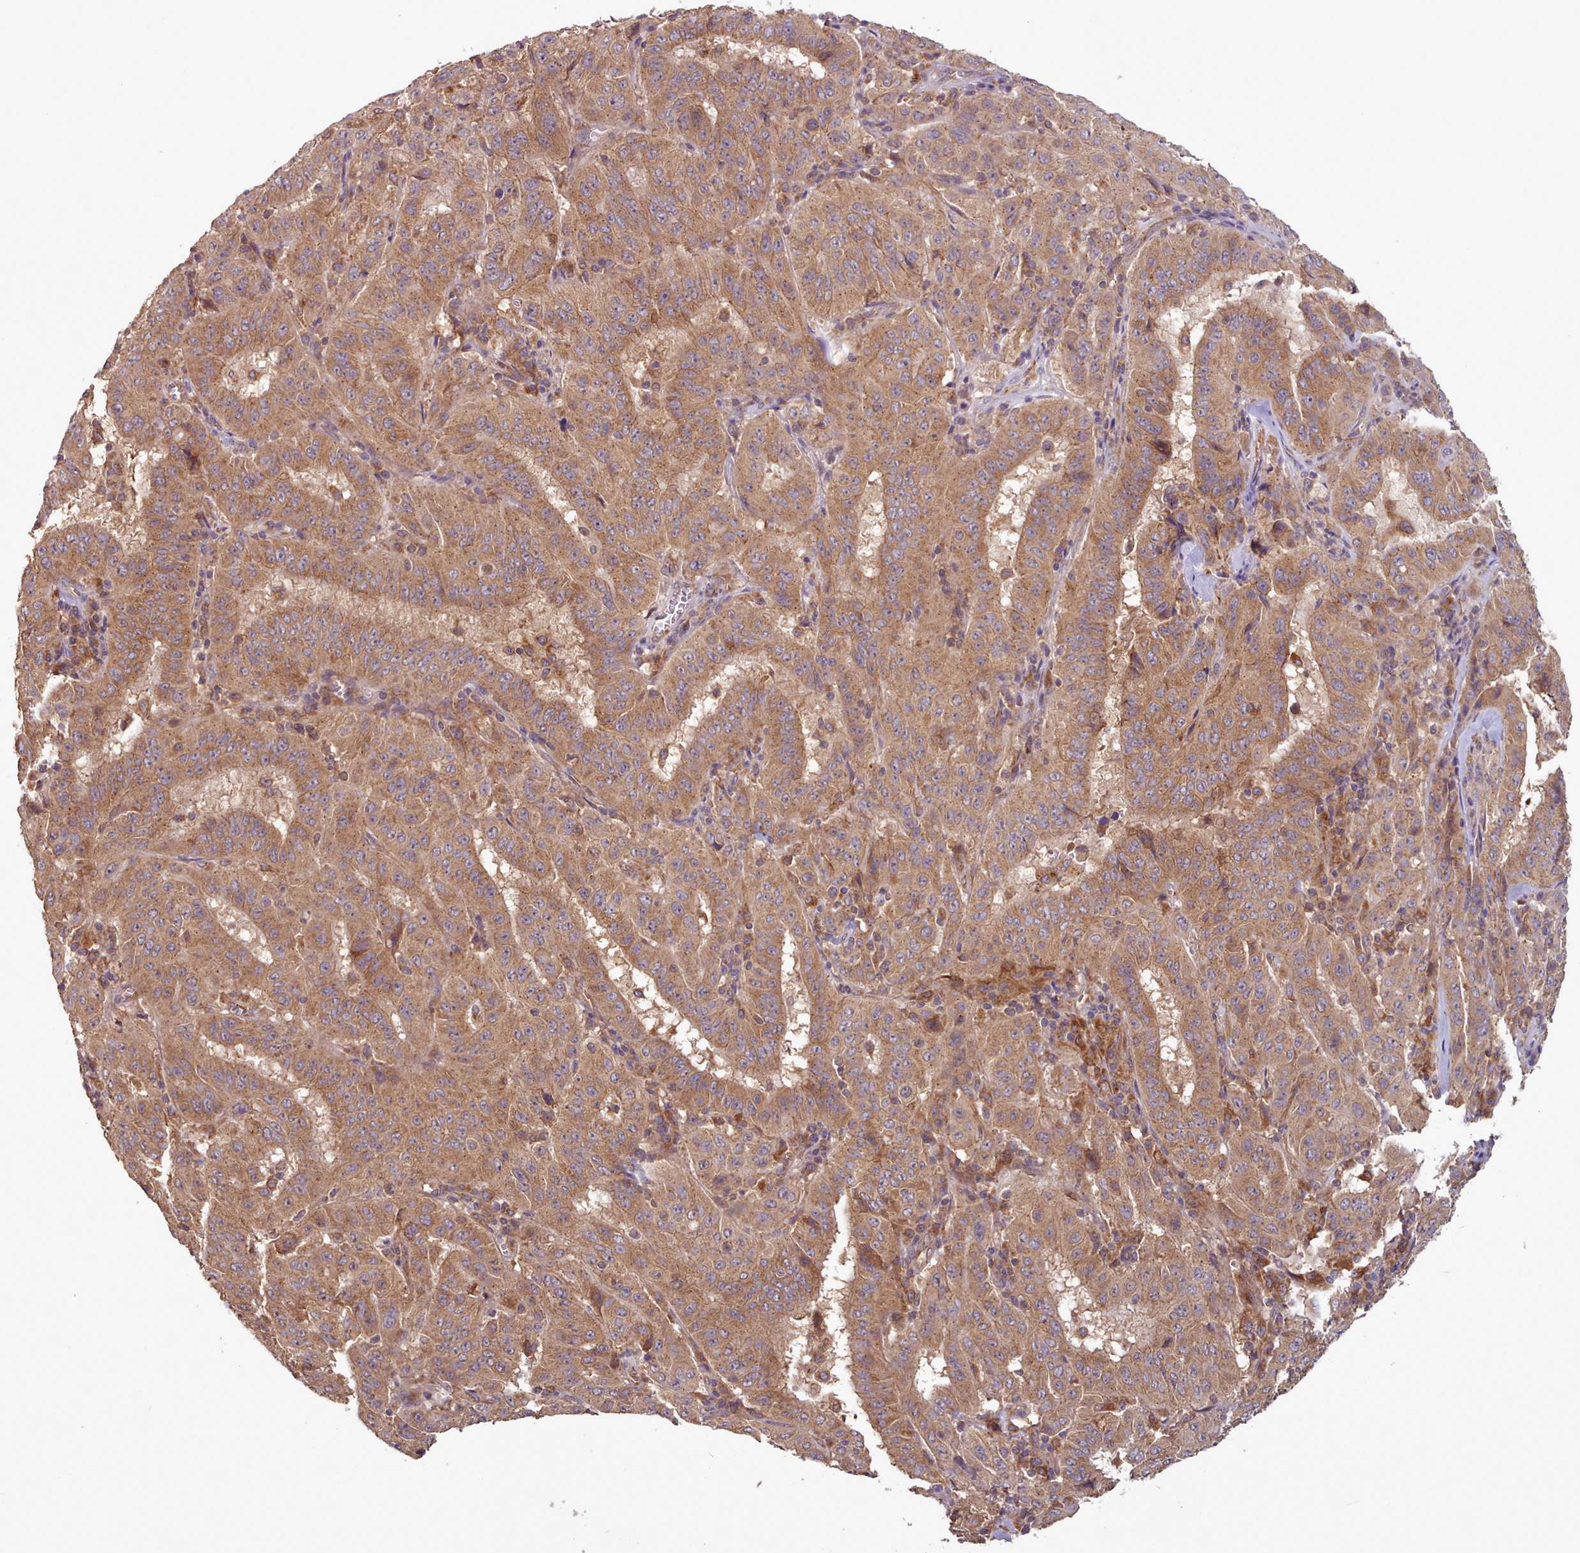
{"staining": {"intensity": "moderate", "quantity": ">75%", "location": "cytoplasmic/membranous"}, "tissue": "pancreatic cancer", "cell_type": "Tumor cells", "image_type": "cancer", "snomed": [{"axis": "morphology", "description": "Adenocarcinoma, NOS"}, {"axis": "topography", "description": "Pancreas"}], "caption": "This image demonstrates immunohistochemistry (IHC) staining of pancreatic cancer, with medium moderate cytoplasmic/membranous positivity in approximately >75% of tumor cells.", "gene": "CRYBG1", "patient": {"sex": "male", "age": 63}}